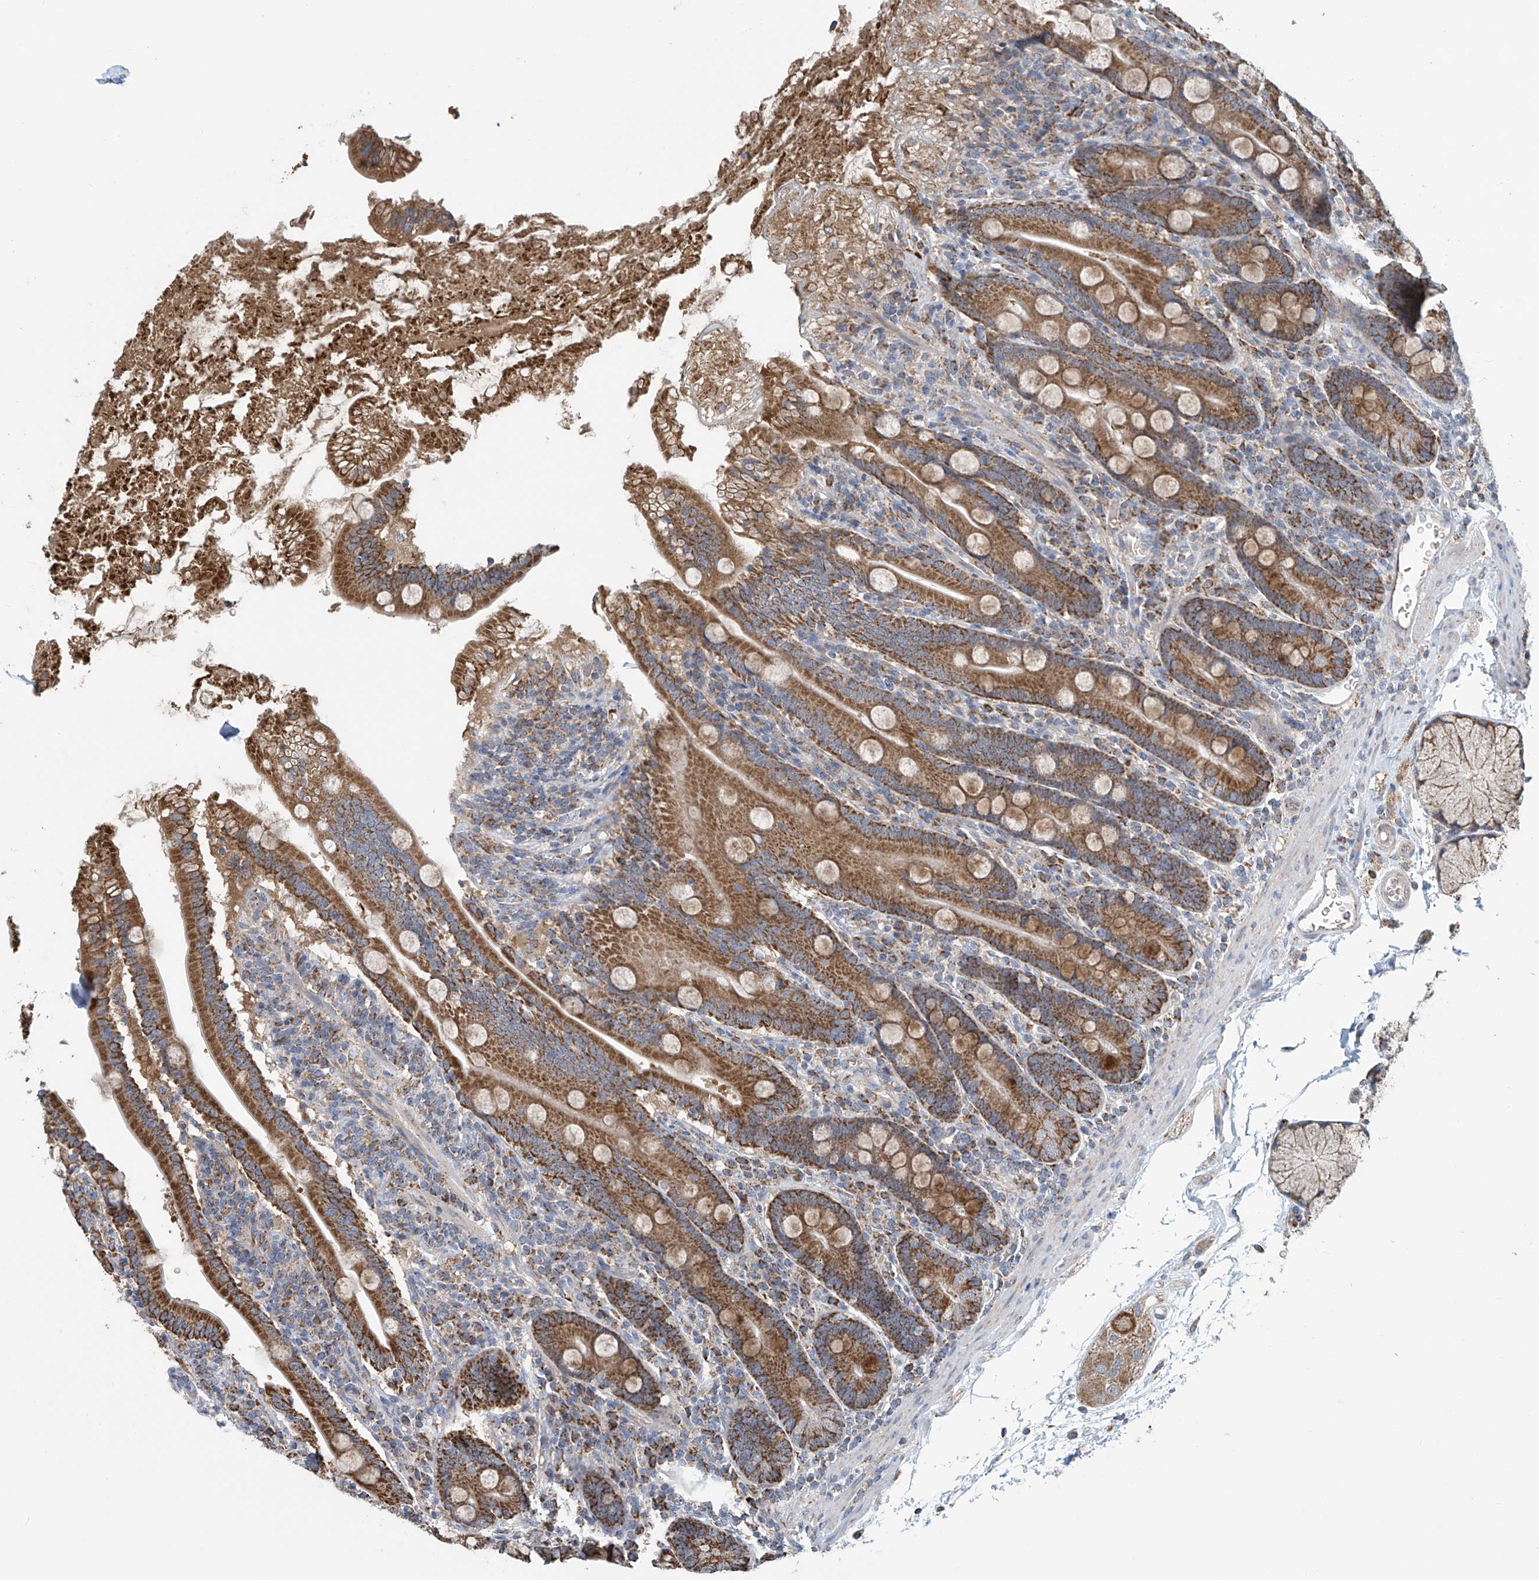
{"staining": {"intensity": "moderate", "quantity": ">75%", "location": "cytoplasmic/membranous"}, "tissue": "duodenum", "cell_type": "Glandular cells", "image_type": "normal", "snomed": [{"axis": "morphology", "description": "Normal tissue, NOS"}, {"axis": "topography", "description": "Duodenum"}], "caption": "Immunohistochemical staining of benign duodenum exhibits moderate cytoplasmic/membranous protein staining in about >75% of glandular cells.", "gene": "COMMD1", "patient": {"sex": "male", "age": 35}}